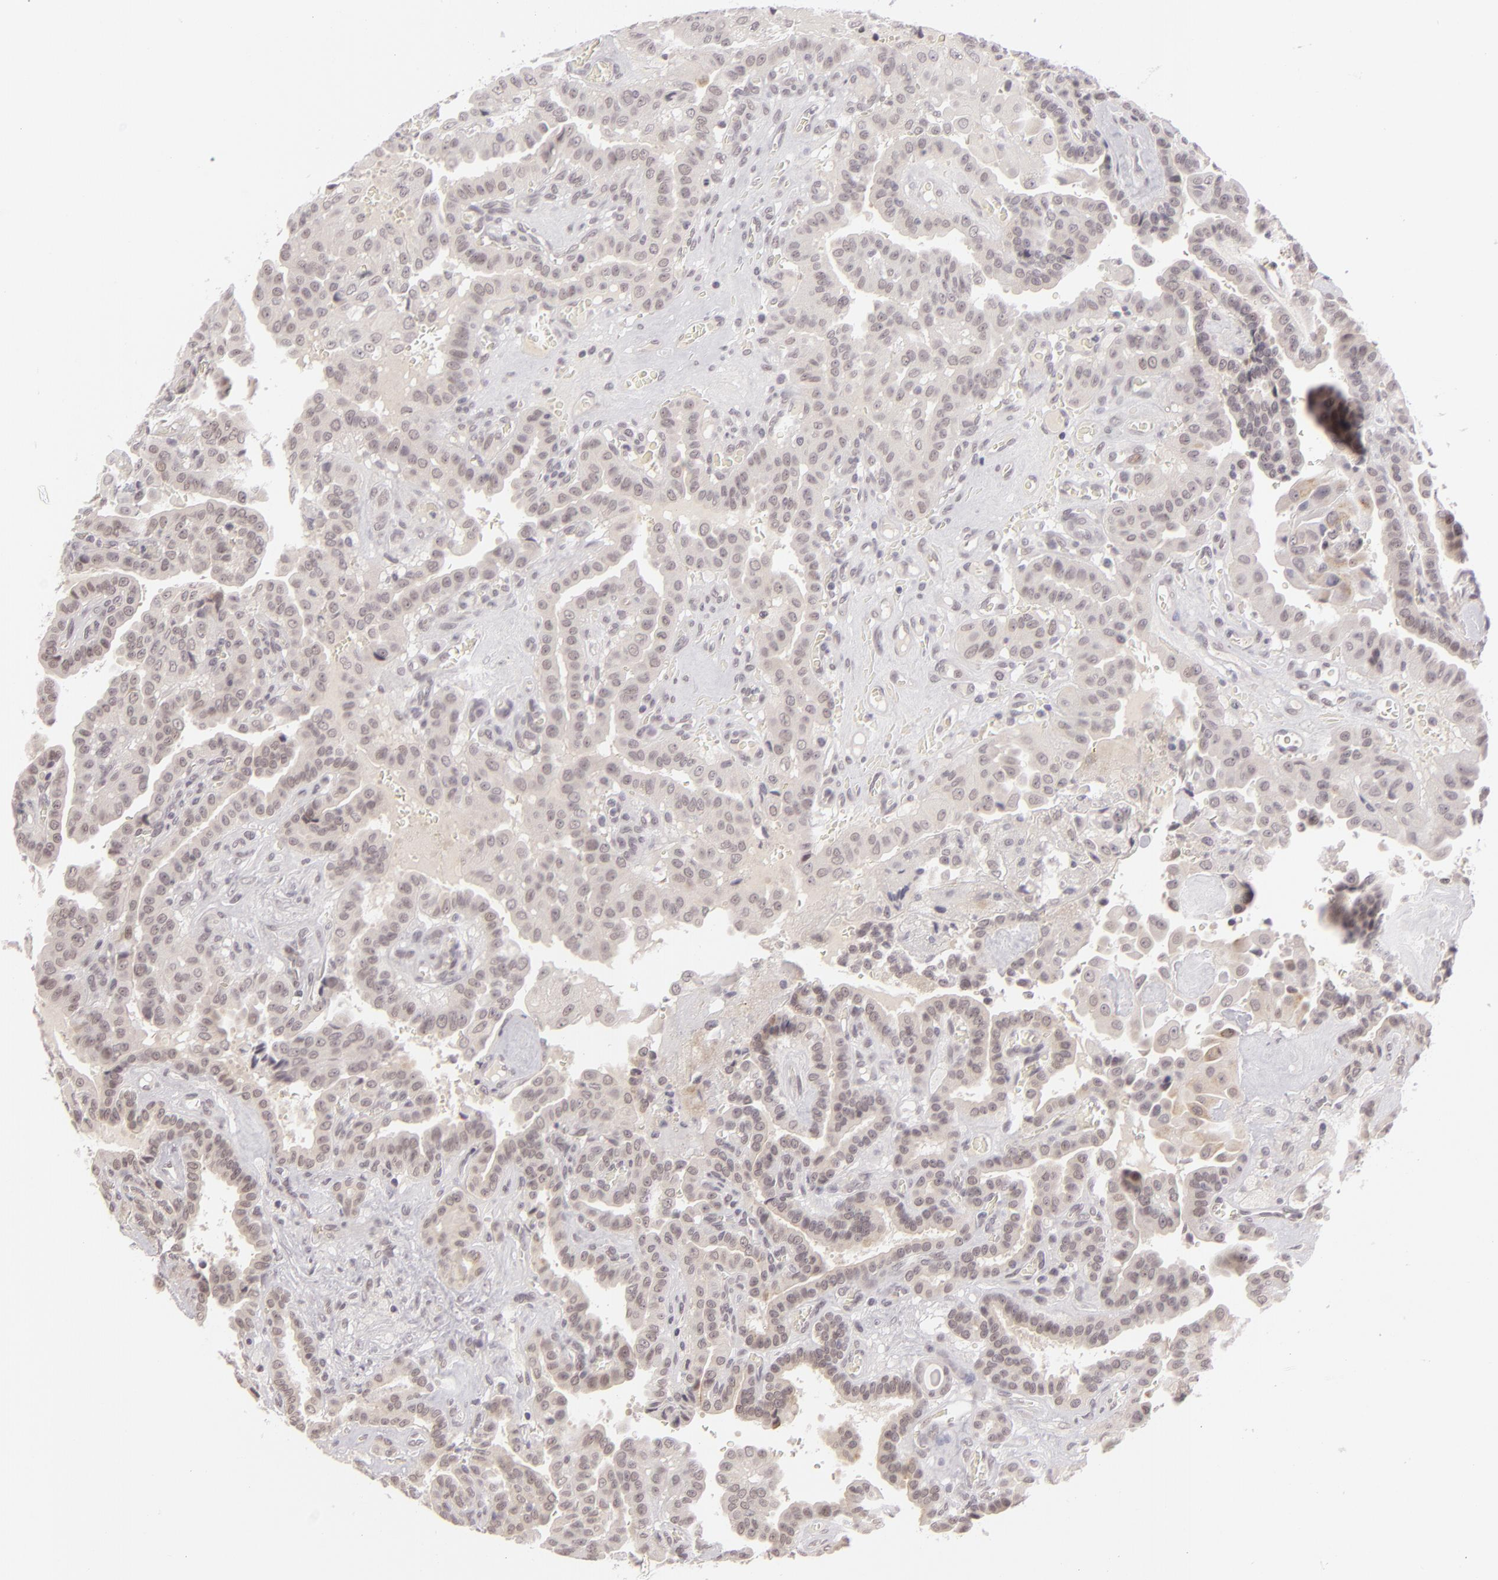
{"staining": {"intensity": "weak", "quantity": "25%-75%", "location": "nuclear"}, "tissue": "thyroid cancer", "cell_type": "Tumor cells", "image_type": "cancer", "snomed": [{"axis": "morphology", "description": "Papillary adenocarcinoma, NOS"}, {"axis": "topography", "description": "Thyroid gland"}], "caption": "An IHC micrograph of neoplastic tissue is shown. Protein staining in brown shows weak nuclear positivity in papillary adenocarcinoma (thyroid) within tumor cells.", "gene": "ZNF205", "patient": {"sex": "male", "age": 87}}